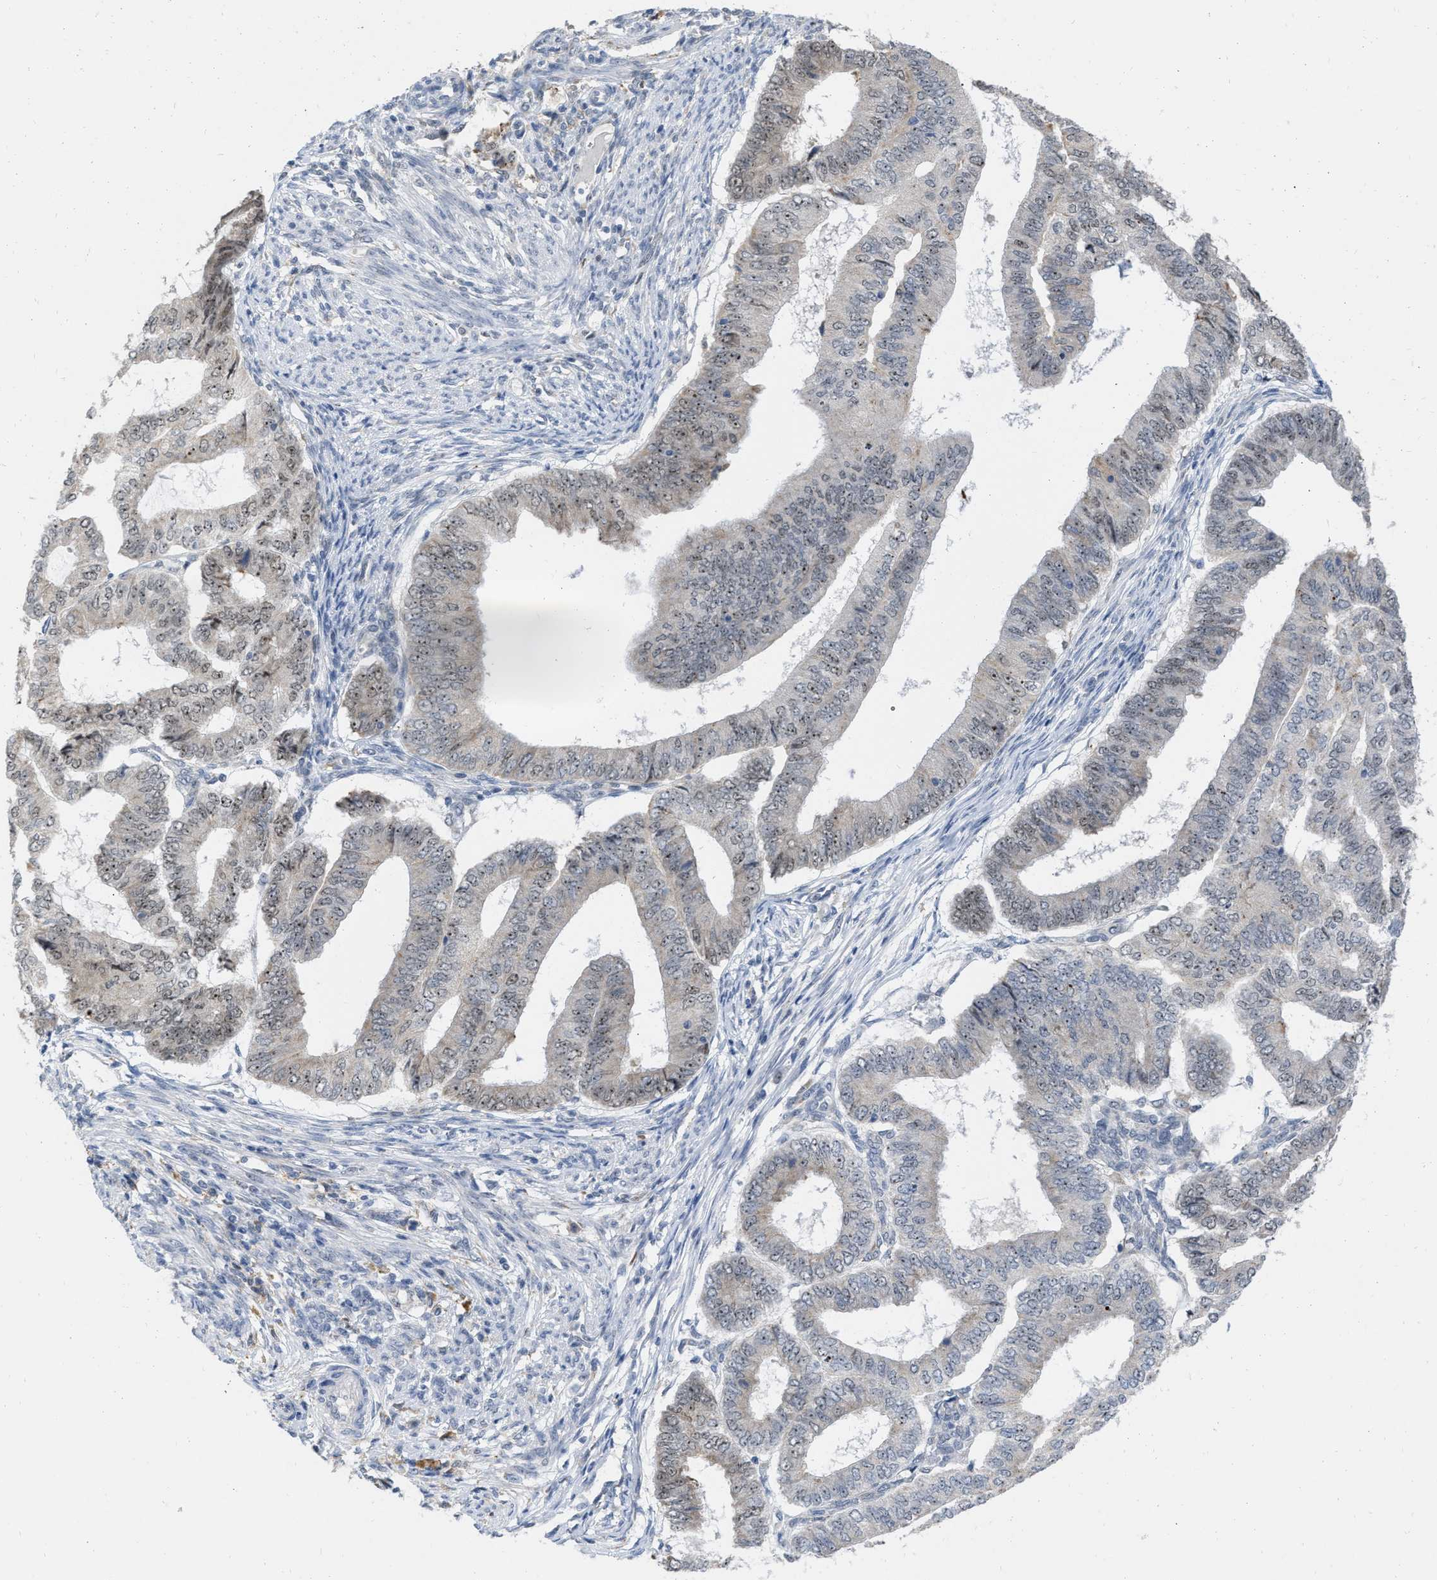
{"staining": {"intensity": "moderate", "quantity": "25%-75%", "location": "nuclear"}, "tissue": "endometrial cancer", "cell_type": "Tumor cells", "image_type": "cancer", "snomed": [{"axis": "morphology", "description": "Polyp, NOS"}, {"axis": "morphology", "description": "Adenocarcinoma, NOS"}, {"axis": "morphology", "description": "Adenoma, NOS"}, {"axis": "topography", "description": "Endometrium"}], "caption": "High-magnification brightfield microscopy of endometrial cancer stained with DAB (brown) and counterstained with hematoxylin (blue). tumor cells exhibit moderate nuclear staining is present in approximately25%-75% of cells.", "gene": "ELAC2", "patient": {"sex": "female", "age": 79}}